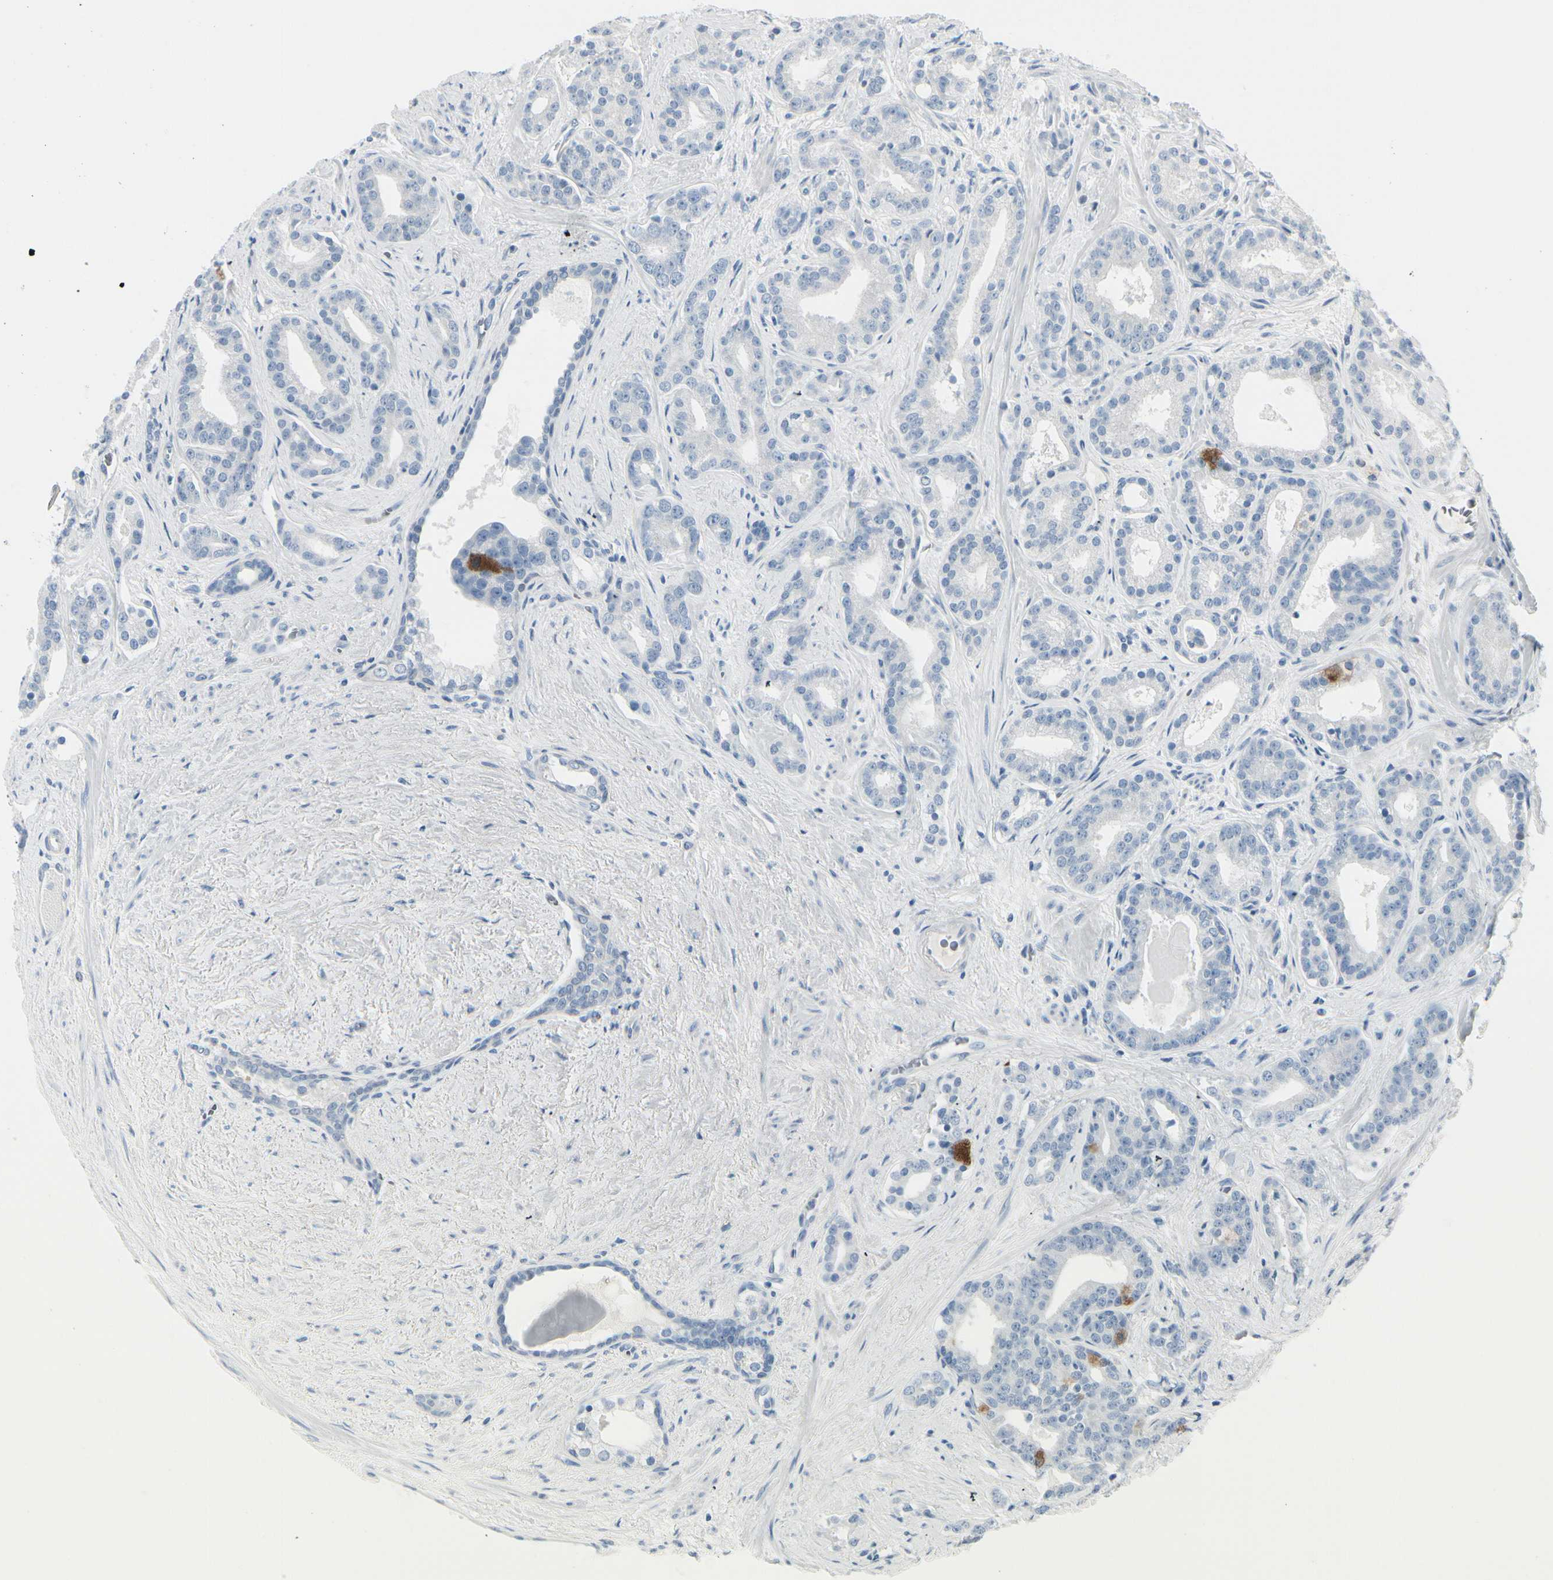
{"staining": {"intensity": "negative", "quantity": "none", "location": "none"}, "tissue": "prostate cancer", "cell_type": "Tumor cells", "image_type": "cancer", "snomed": [{"axis": "morphology", "description": "Adenocarcinoma, Low grade"}, {"axis": "topography", "description": "Prostate"}], "caption": "The immunohistochemistry histopathology image has no significant staining in tumor cells of prostate cancer tissue.", "gene": "CDHR5", "patient": {"sex": "male", "age": 63}}